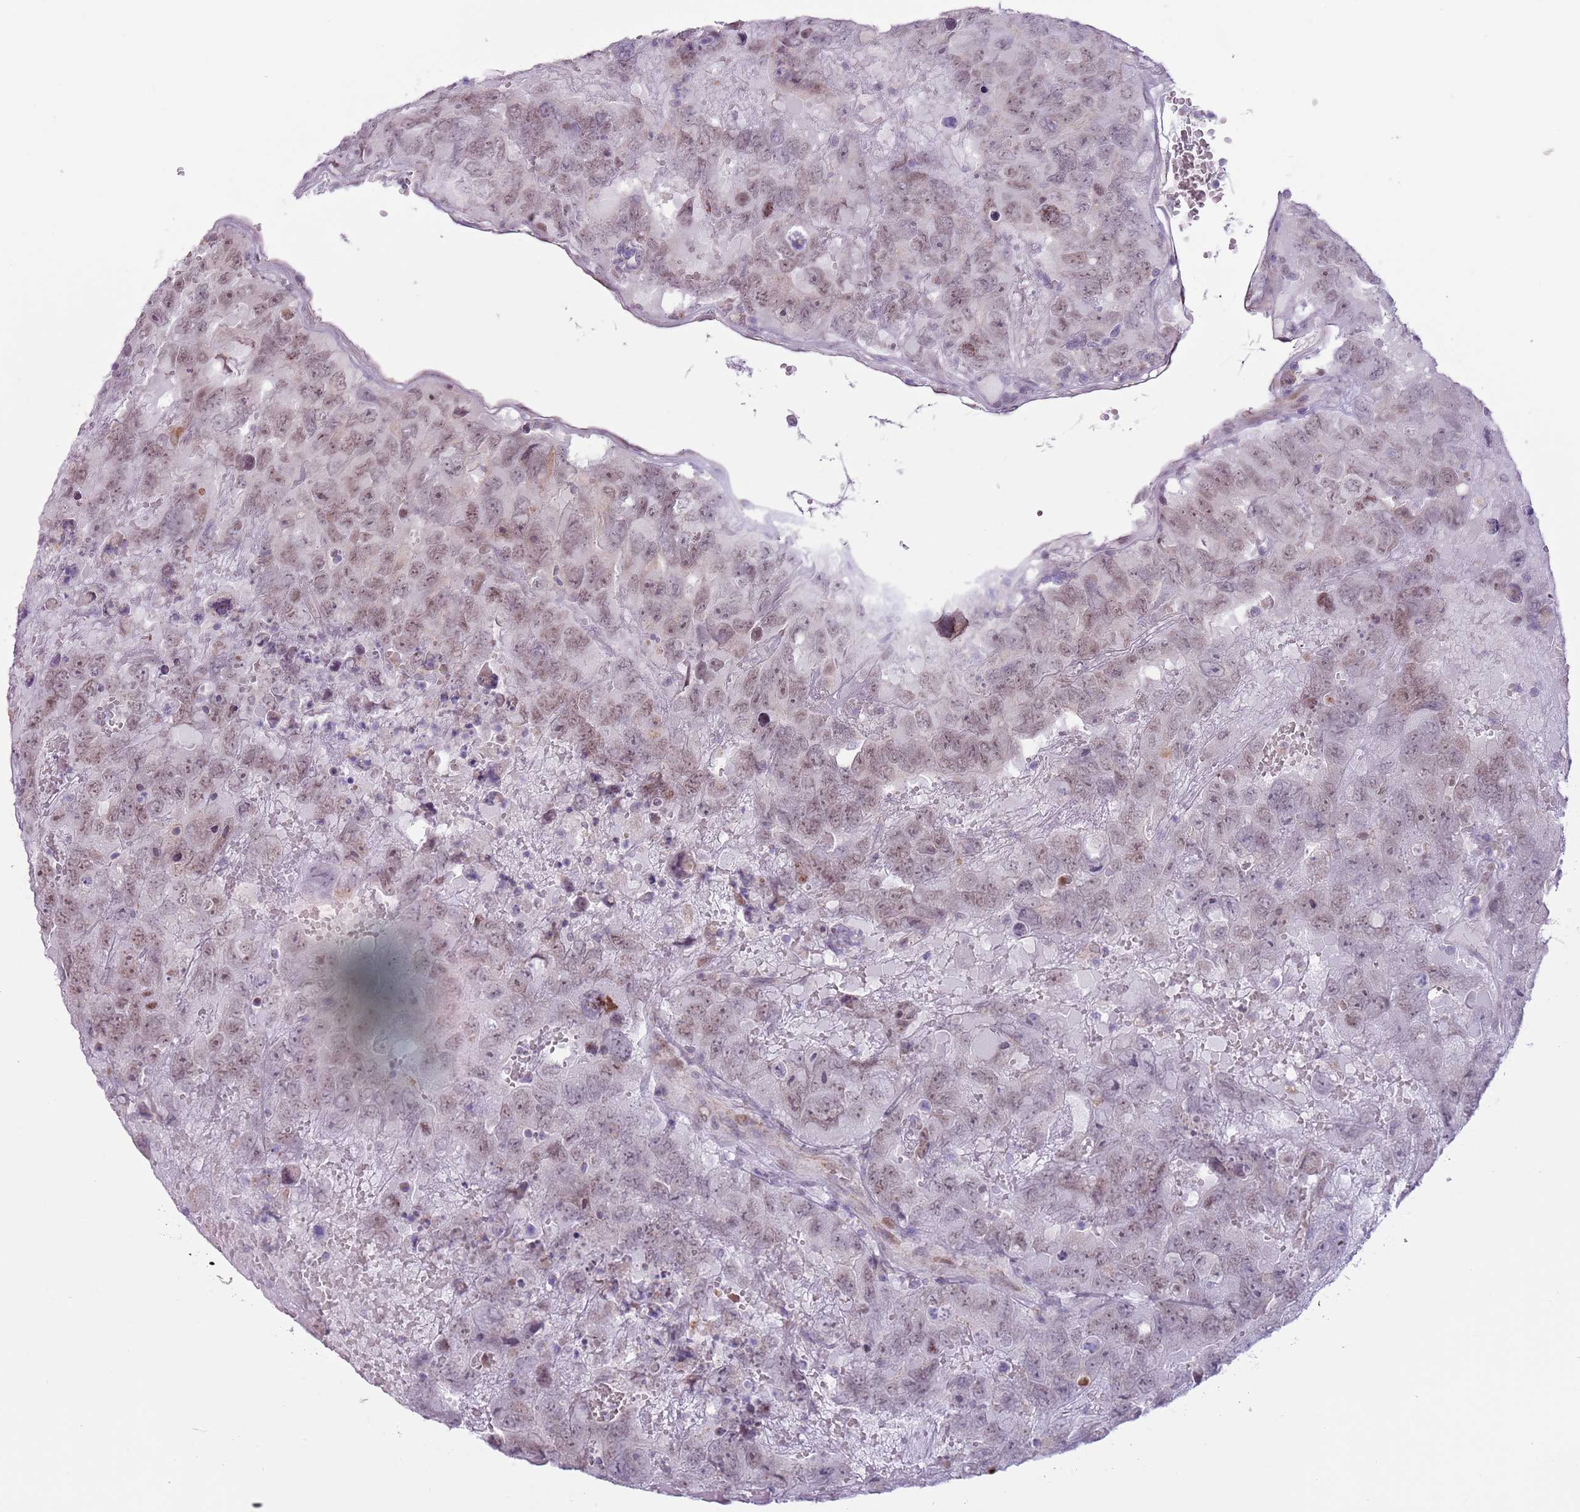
{"staining": {"intensity": "negative", "quantity": "none", "location": "none"}, "tissue": "testis cancer", "cell_type": "Tumor cells", "image_type": "cancer", "snomed": [{"axis": "morphology", "description": "Carcinoma, Embryonal, NOS"}, {"axis": "topography", "description": "Testis"}], "caption": "This histopathology image is of embryonal carcinoma (testis) stained with immunohistochemistry (IHC) to label a protein in brown with the nuclei are counter-stained blue. There is no positivity in tumor cells. (Immunohistochemistry, brightfield microscopy, high magnification).", "gene": "MLLT11", "patient": {"sex": "male", "age": 45}}